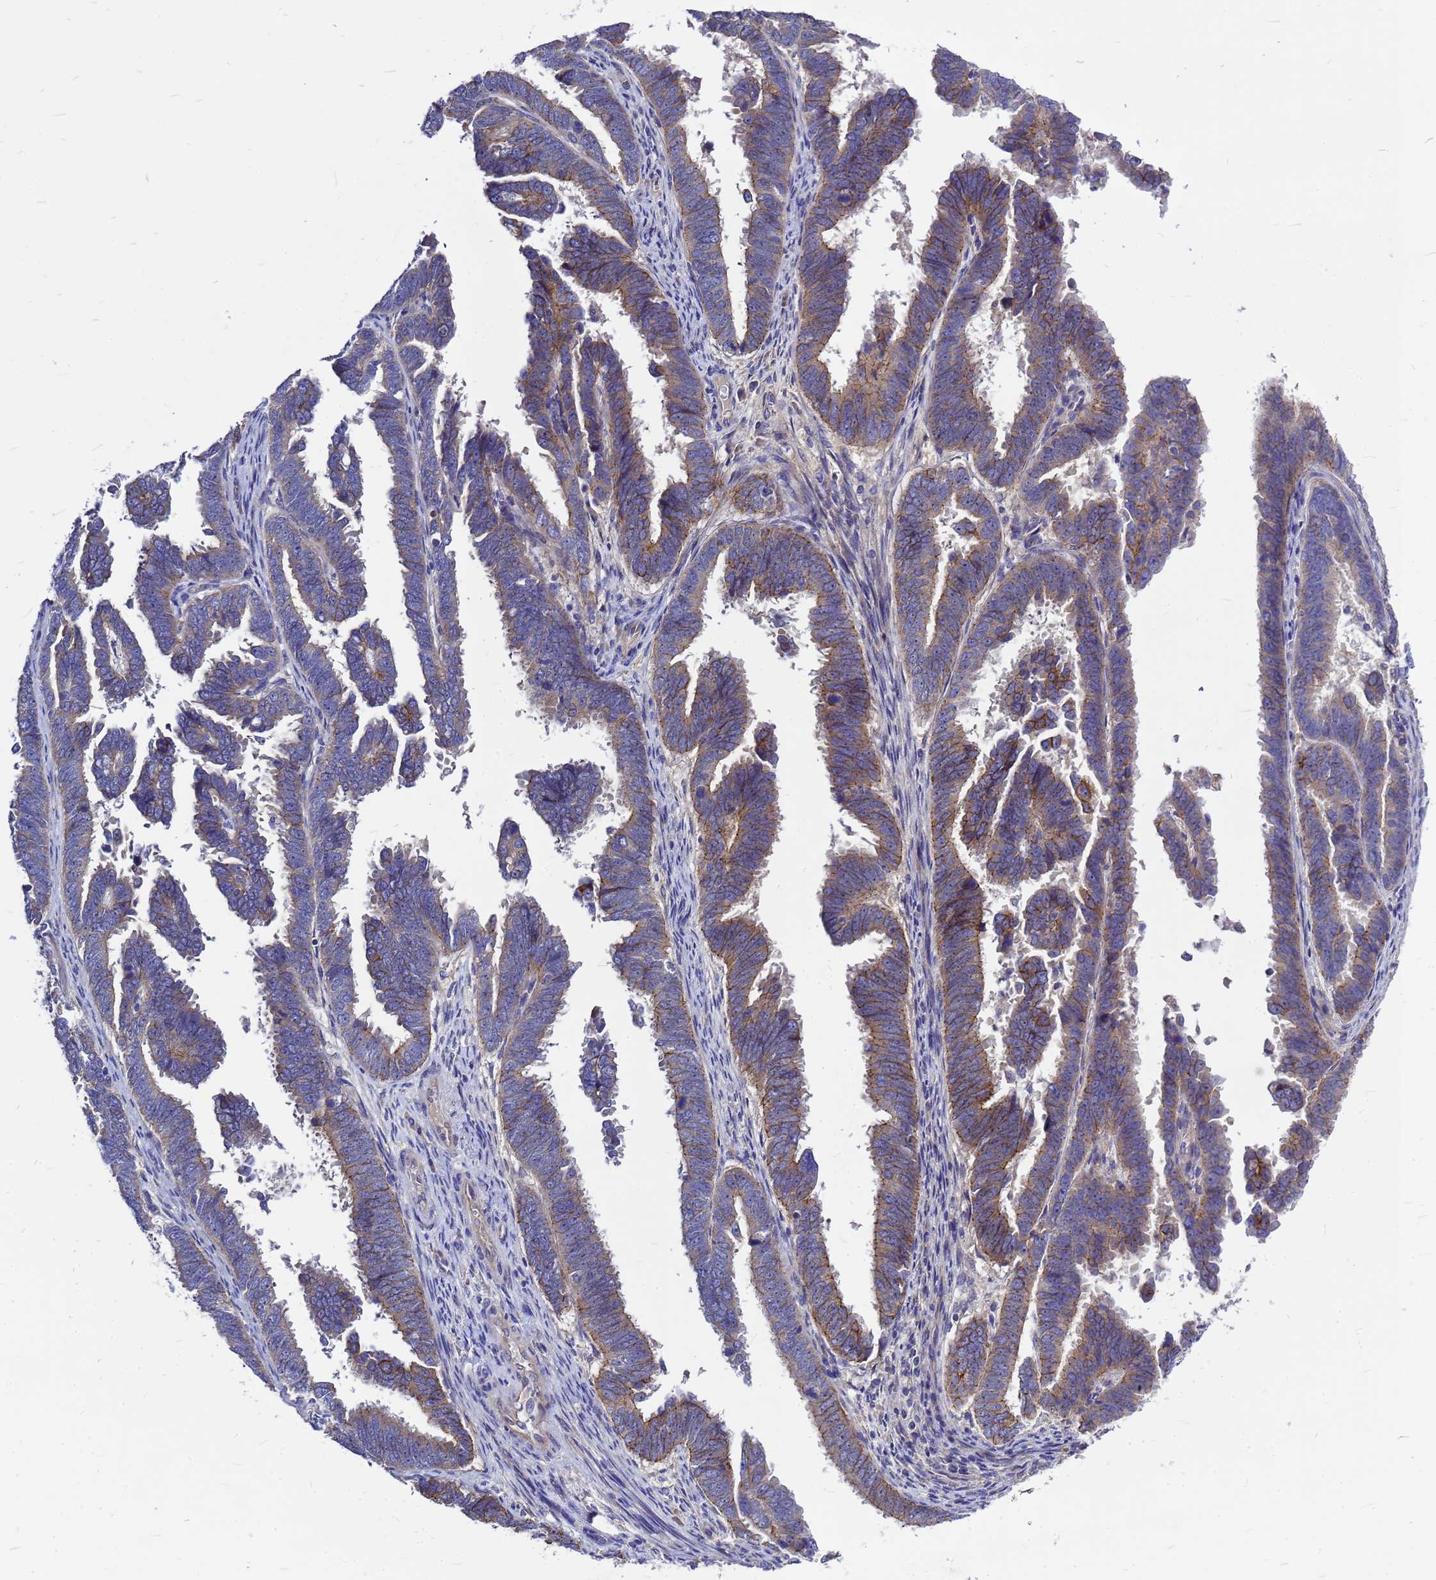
{"staining": {"intensity": "moderate", "quantity": "25%-75%", "location": "cytoplasmic/membranous"}, "tissue": "endometrial cancer", "cell_type": "Tumor cells", "image_type": "cancer", "snomed": [{"axis": "morphology", "description": "Adenocarcinoma, NOS"}, {"axis": "topography", "description": "Endometrium"}], "caption": "Human endometrial cancer stained with a brown dye displays moderate cytoplasmic/membranous positive expression in approximately 25%-75% of tumor cells.", "gene": "FBXW5", "patient": {"sex": "female", "age": 75}}